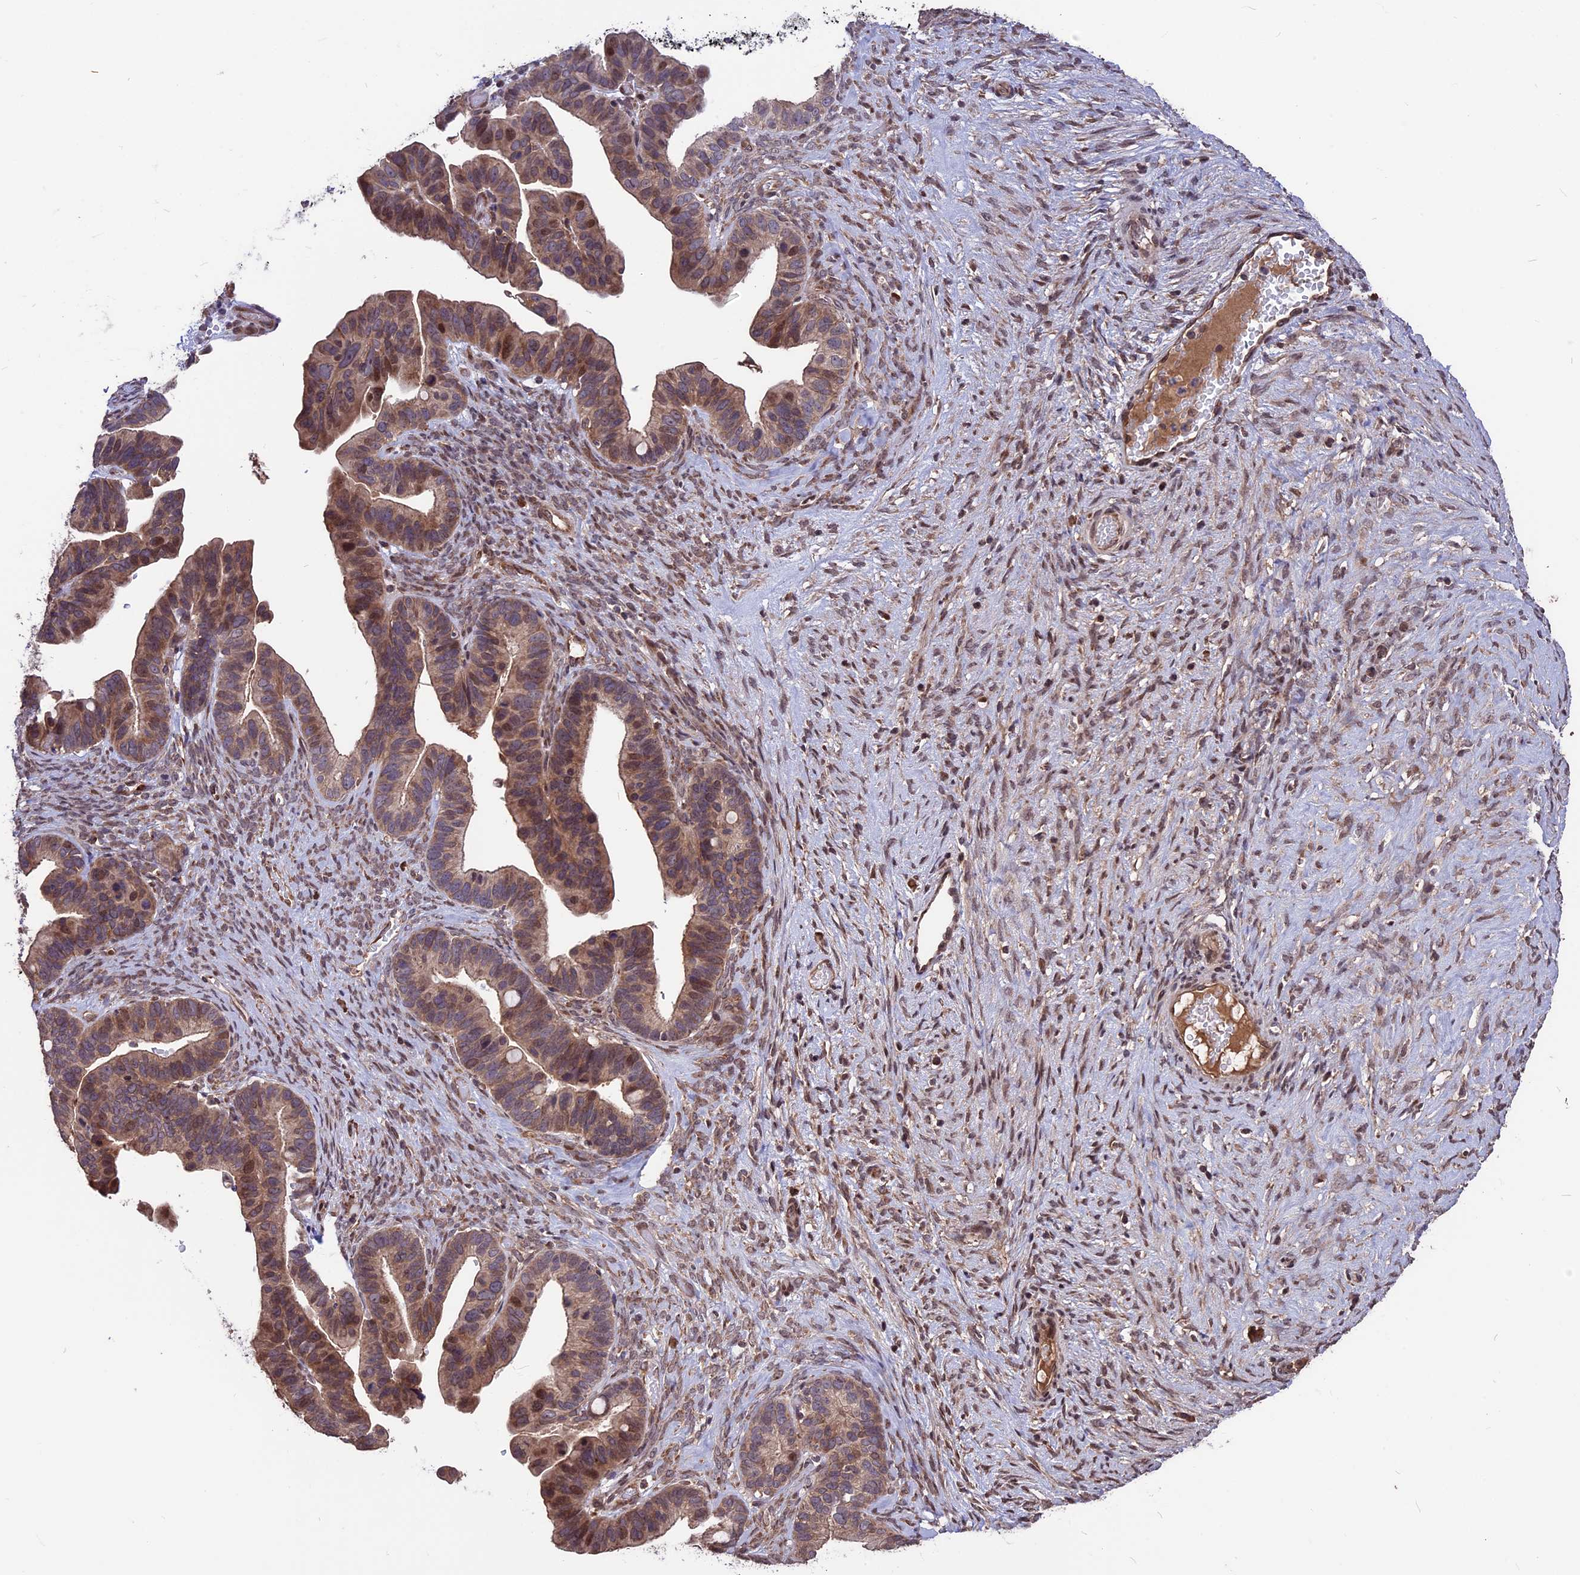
{"staining": {"intensity": "moderate", "quantity": ">75%", "location": "cytoplasmic/membranous,nuclear"}, "tissue": "ovarian cancer", "cell_type": "Tumor cells", "image_type": "cancer", "snomed": [{"axis": "morphology", "description": "Cystadenocarcinoma, serous, NOS"}, {"axis": "topography", "description": "Ovary"}], "caption": "Immunohistochemistry photomicrograph of serous cystadenocarcinoma (ovarian) stained for a protein (brown), which reveals medium levels of moderate cytoplasmic/membranous and nuclear positivity in approximately >75% of tumor cells.", "gene": "ZNF598", "patient": {"sex": "female", "age": 56}}